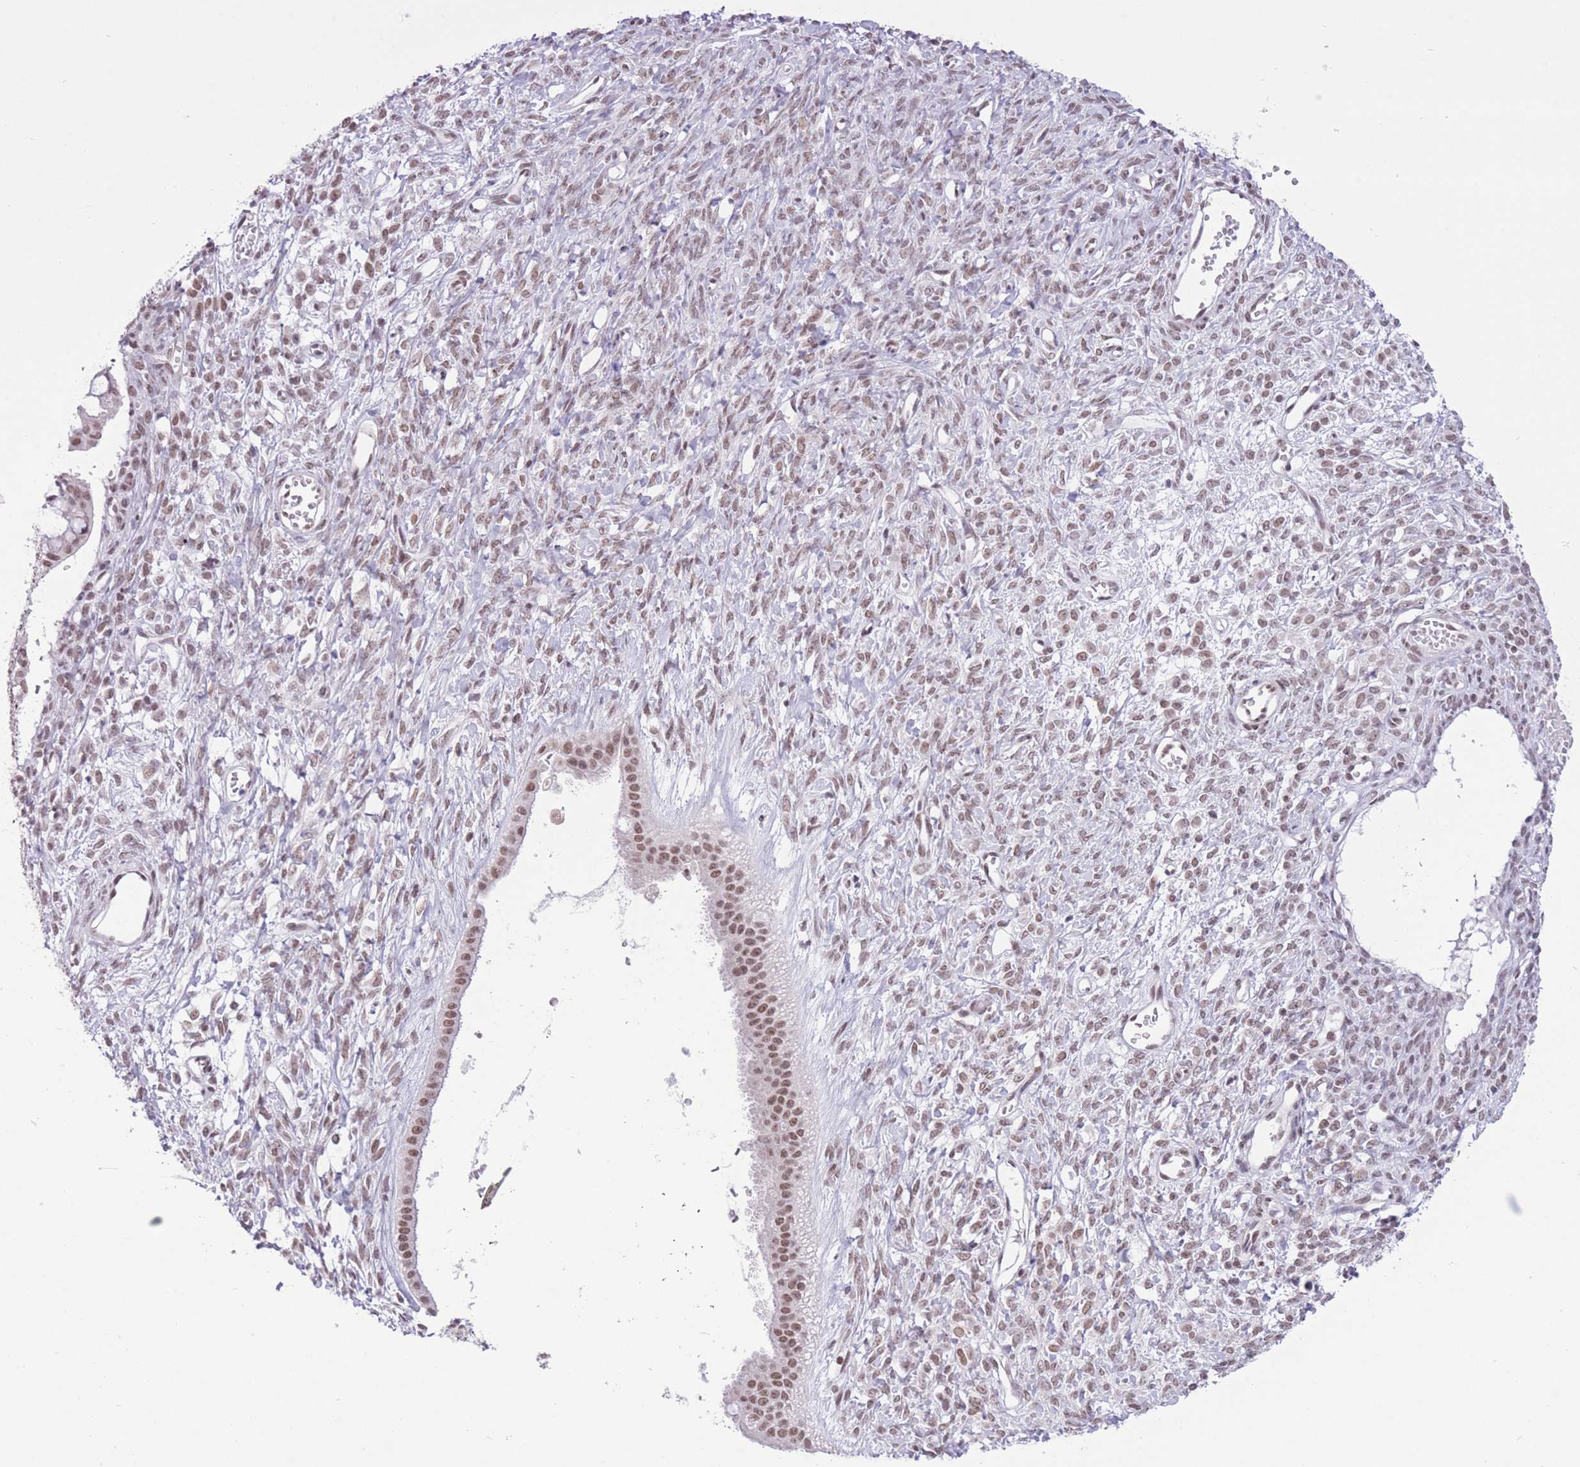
{"staining": {"intensity": "moderate", "quantity": ">75%", "location": "nuclear"}, "tissue": "ovarian cancer", "cell_type": "Tumor cells", "image_type": "cancer", "snomed": [{"axis": "morphology", "description": "Cystadenocarcinoma, mucinous, NOS"}, {"axis": "topography", "description": "Ovary"}], "caption": "Ovarian cancer (mucinous cystadenocarcinoma) stained for a protein (brown) displays moderate nuclear positive staining in about >75% of tumor cells.", "gene": "ZBED5", "patient": {"sex": "female", "age": 73}}